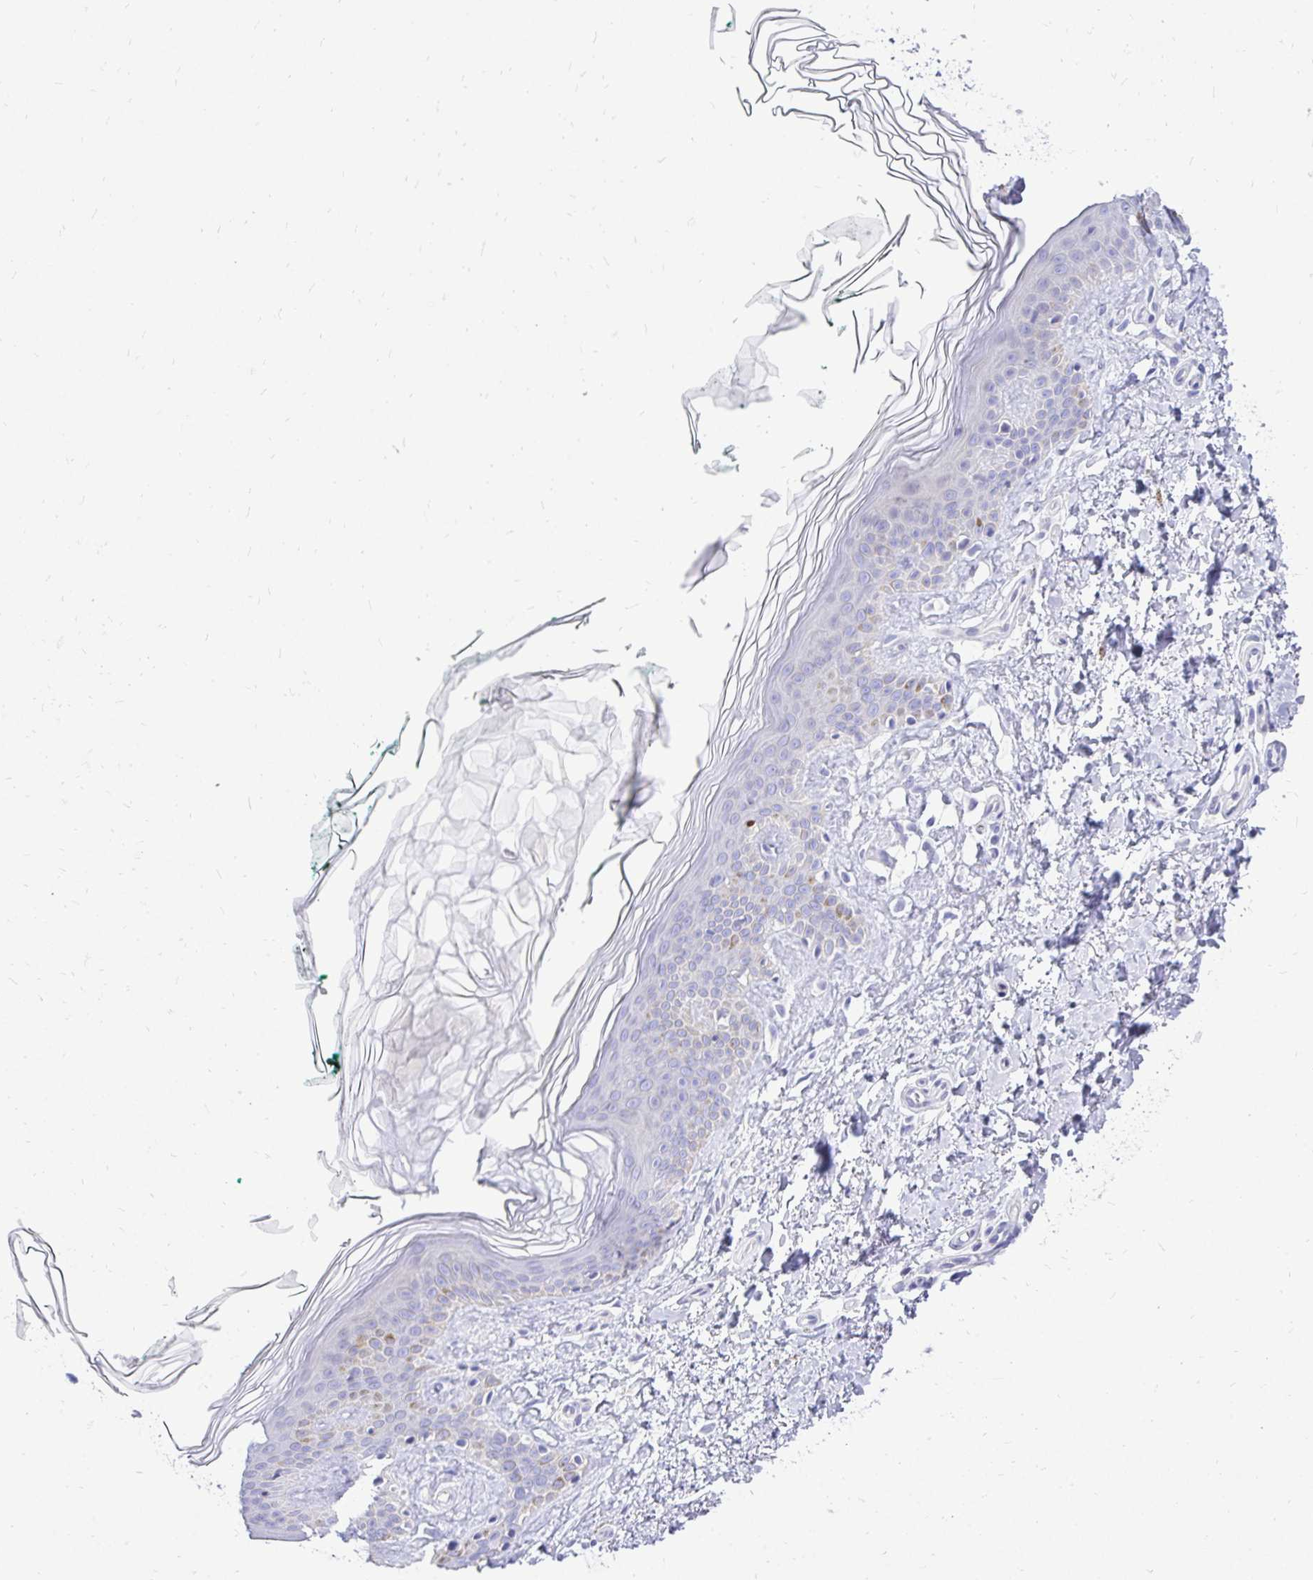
{"staining": {"intensity": "negative", "quantity": "none", "location": "none"}, "tissue": "skin", "cell_type": "Fibroblasts", "image_type": "normal", "snomed": [{"axis": "morphology", "description": "Normal tissue, NOS"}, {"axis": "topography", "description": "Skin"}, {"axis": "topography", "description": "Peripheral nerve tissue"}], "caption": "IHC photomicrograph of normal human skin stained for a protein (brown), which shows no staining in fibroblasts.", "gene": "ZSWIM9", "patient": {"sex": "female", "age": 45}}